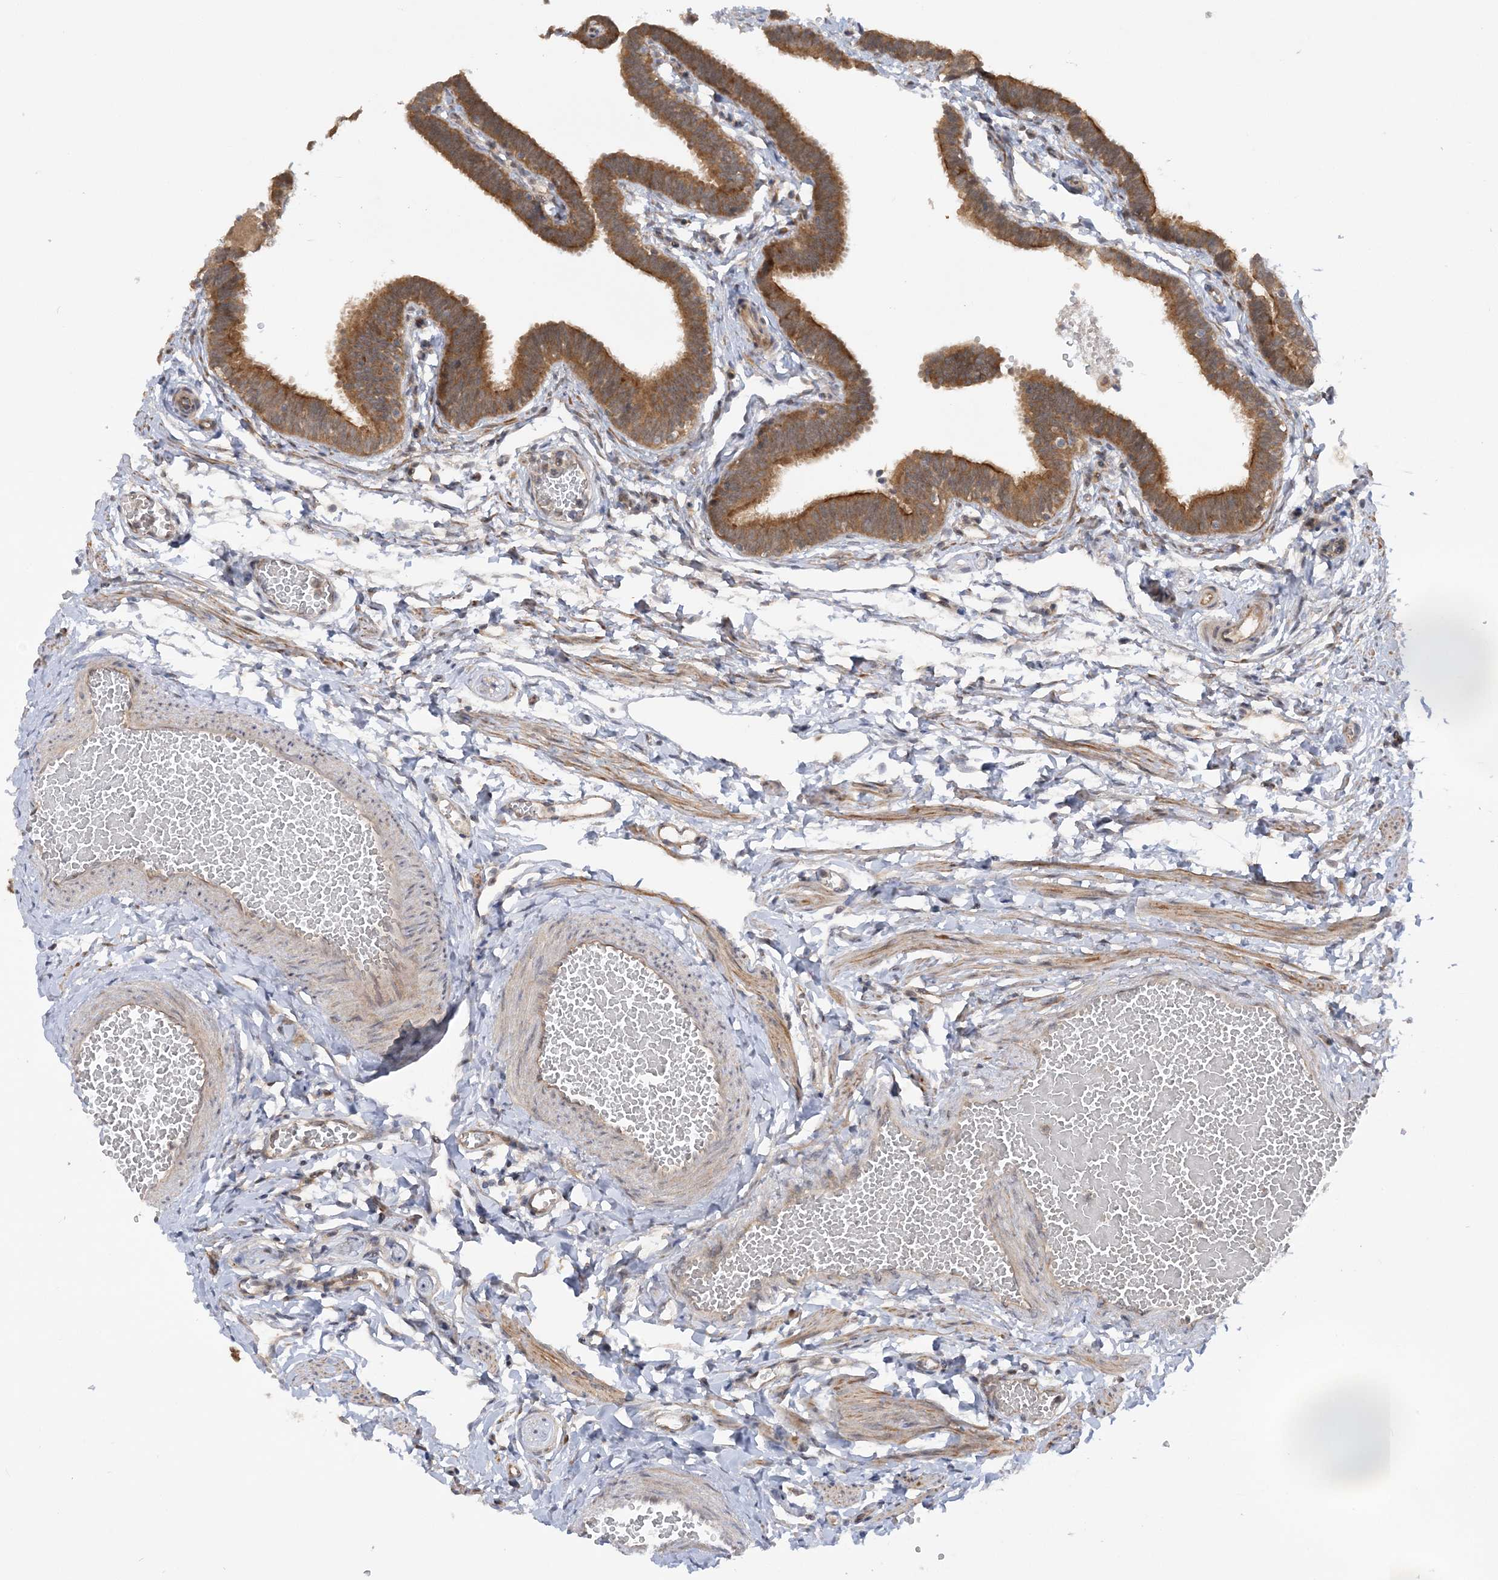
{"staining": {"intensity": "moderate", "quantity": ">75%", "location": "cytoplasmic/membranous"}, "tissue": "fallopian tube", "cell_type": "Glandular cells", "image_type": "normal", "snomed": [{"axis": "morphology", "description": "Normal tissue, NOS"}, {"axis": "topography", "description": "Fallopian tube"}, {"axis": "topography", "description": "Ovary"}], "caption": "Glandular cells display medium levels of moderate cytoplasmic/membranous staining in approximately >75% of cells in benign human fallopian tube.", "gene": "MMADHC", "patient": {"sex": "female", "age": 23}}